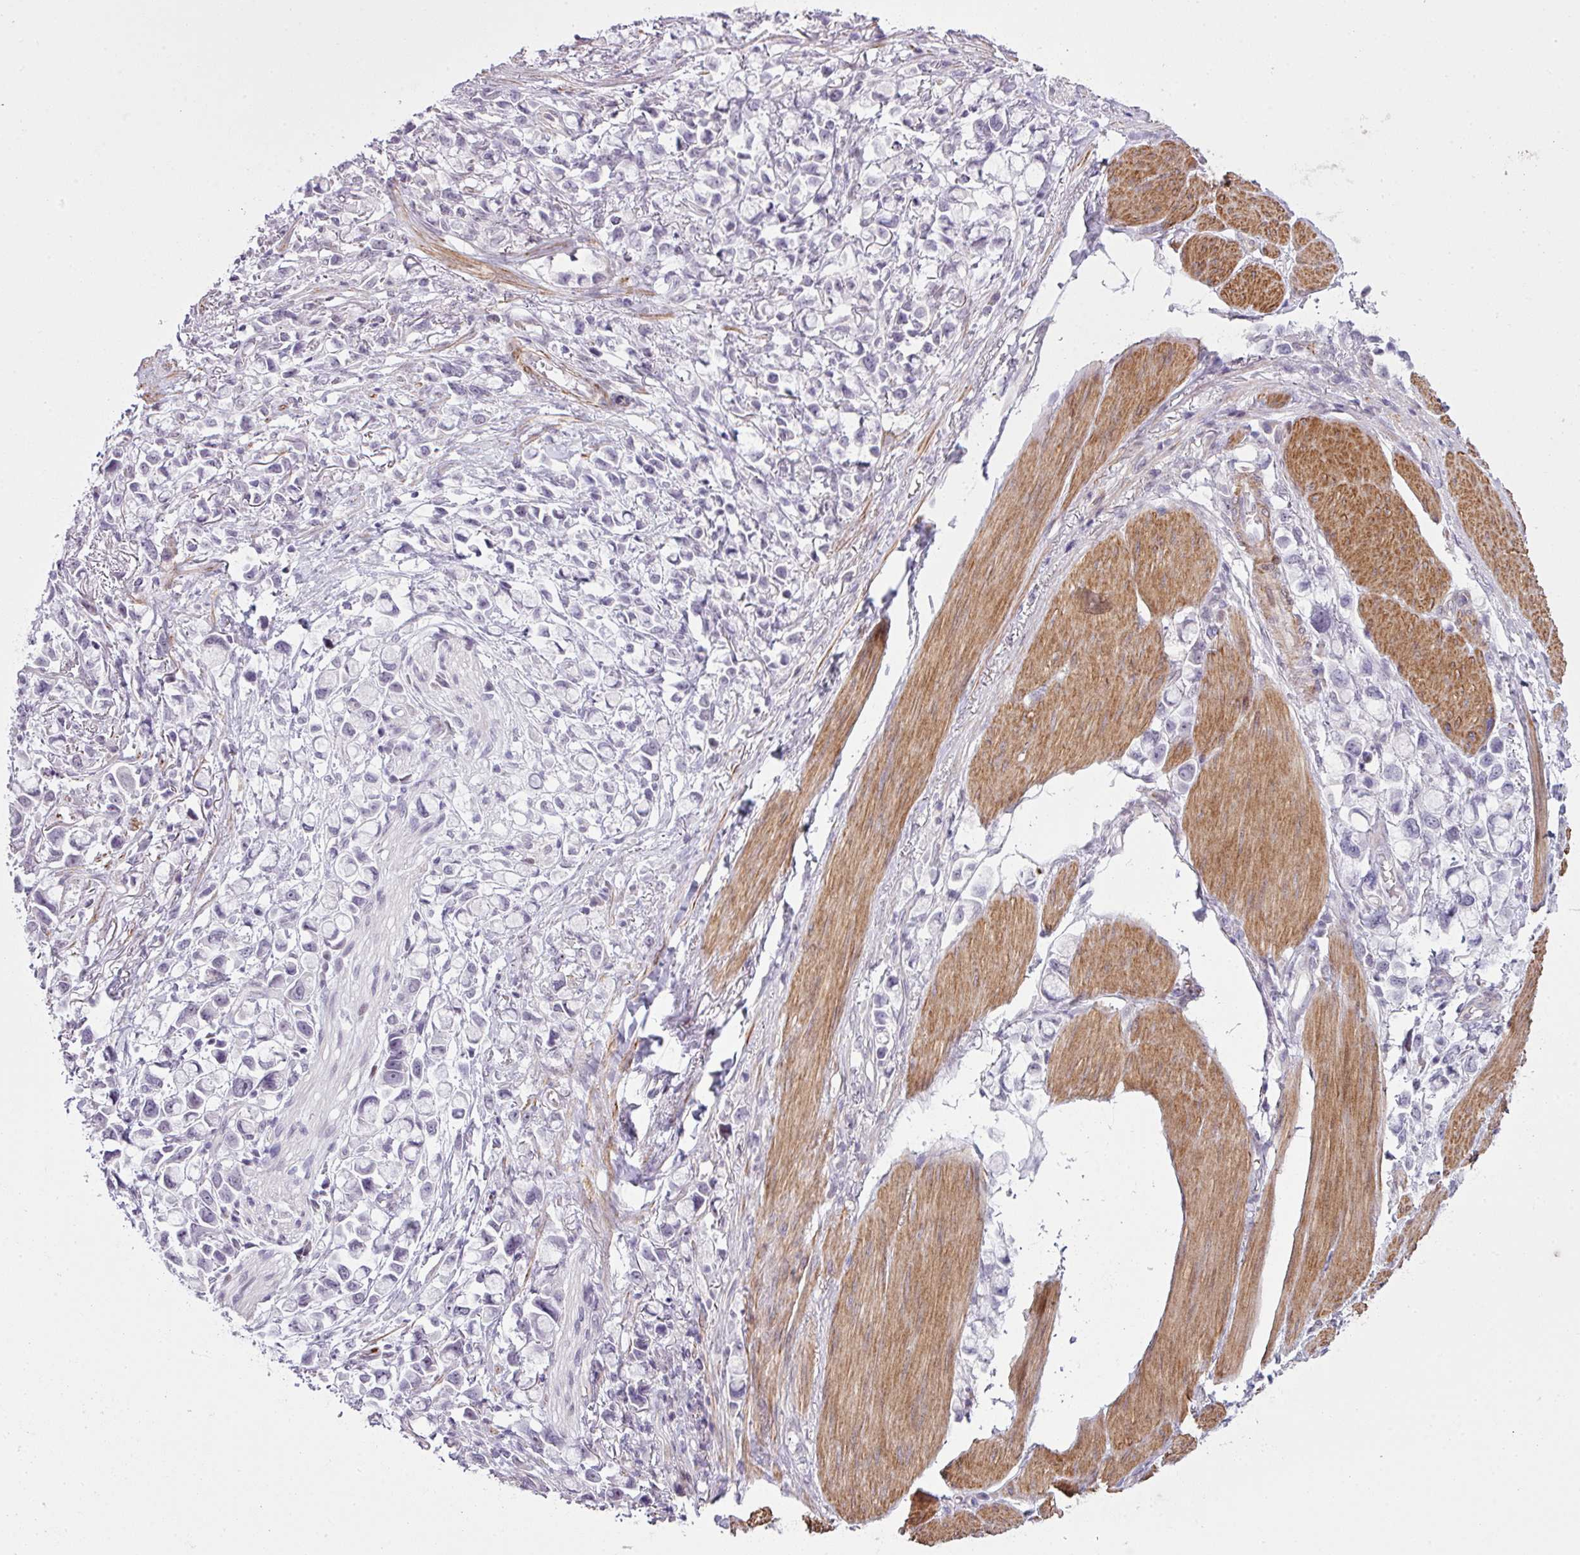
{"staining": {"intensity": "negative", "quantity": "none", "location": "none"}, "tissue": "stomach cancer", "cell_type": "Tumor cells", "image_type": "cancer", "snomed": [{"axis": "morphology", "description": "Adenocarcinoma, NOS"}, {"axis": "topography", "description": "Stomach"}], "caption": "IHC photomicrograph of neoplastic tissue: stomach cancer stained with DAB displays no significant protein expression in tumor cells.", "gene": "ZNF688", "patient": {"sex": "female", "age": 81}}